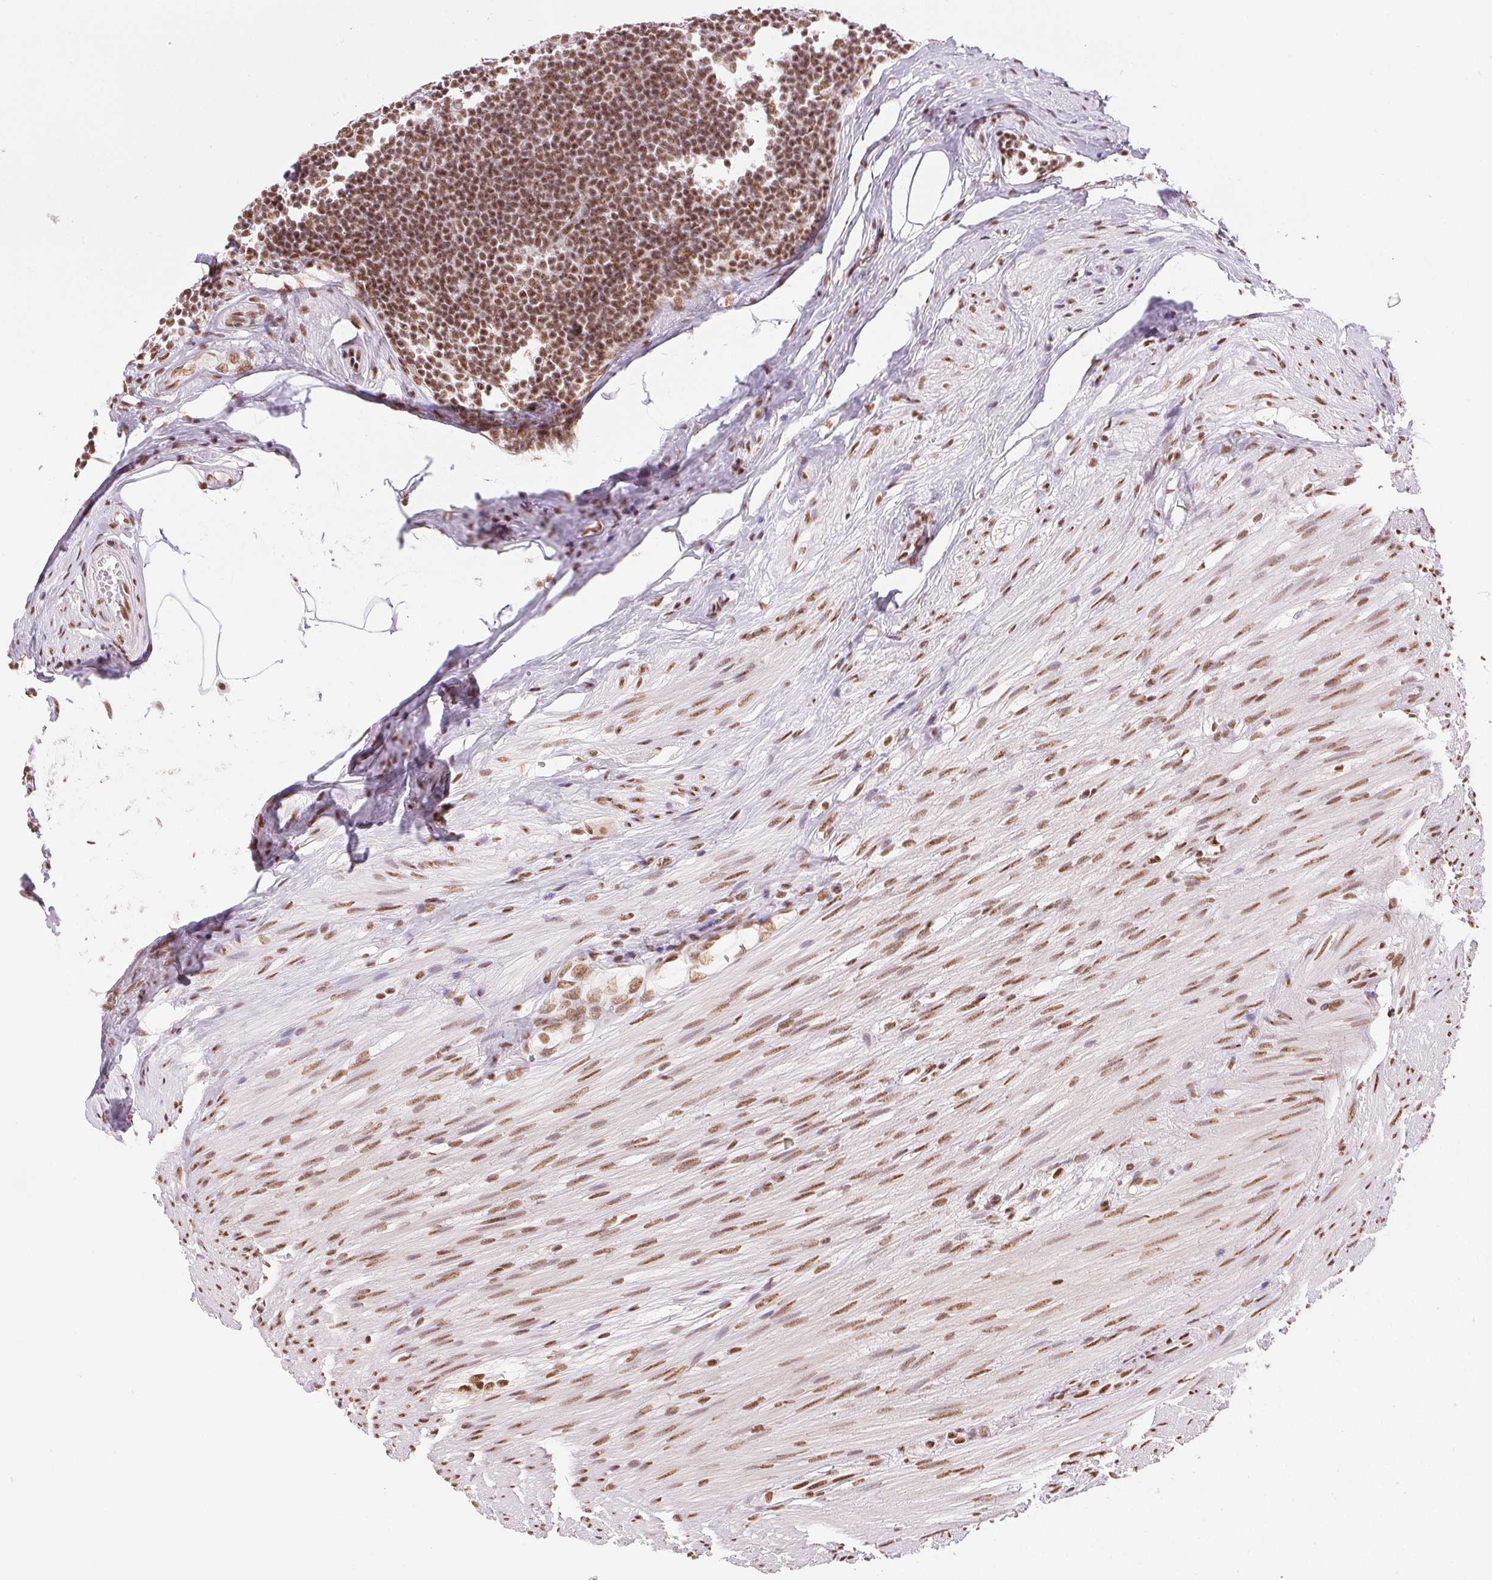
{"staining": {"intensity": "strong", "quantity": ">75%", "location": "nuclear"}, "tissue": "appendix", "cell_type": "Glandular cells", "image_type": "normal", "snomed": [{"axis": "morphology", "description": "Normal tissue, NOS"}, {"axis": "topography", "description": "Appendix"}], "caption": "Protein expression by IHC reveals strong nuclear staining in about >75% of glandular cells in unremarkable appendix.", "gene": "IK", "patient": {"sex": "female", "age": 56}}